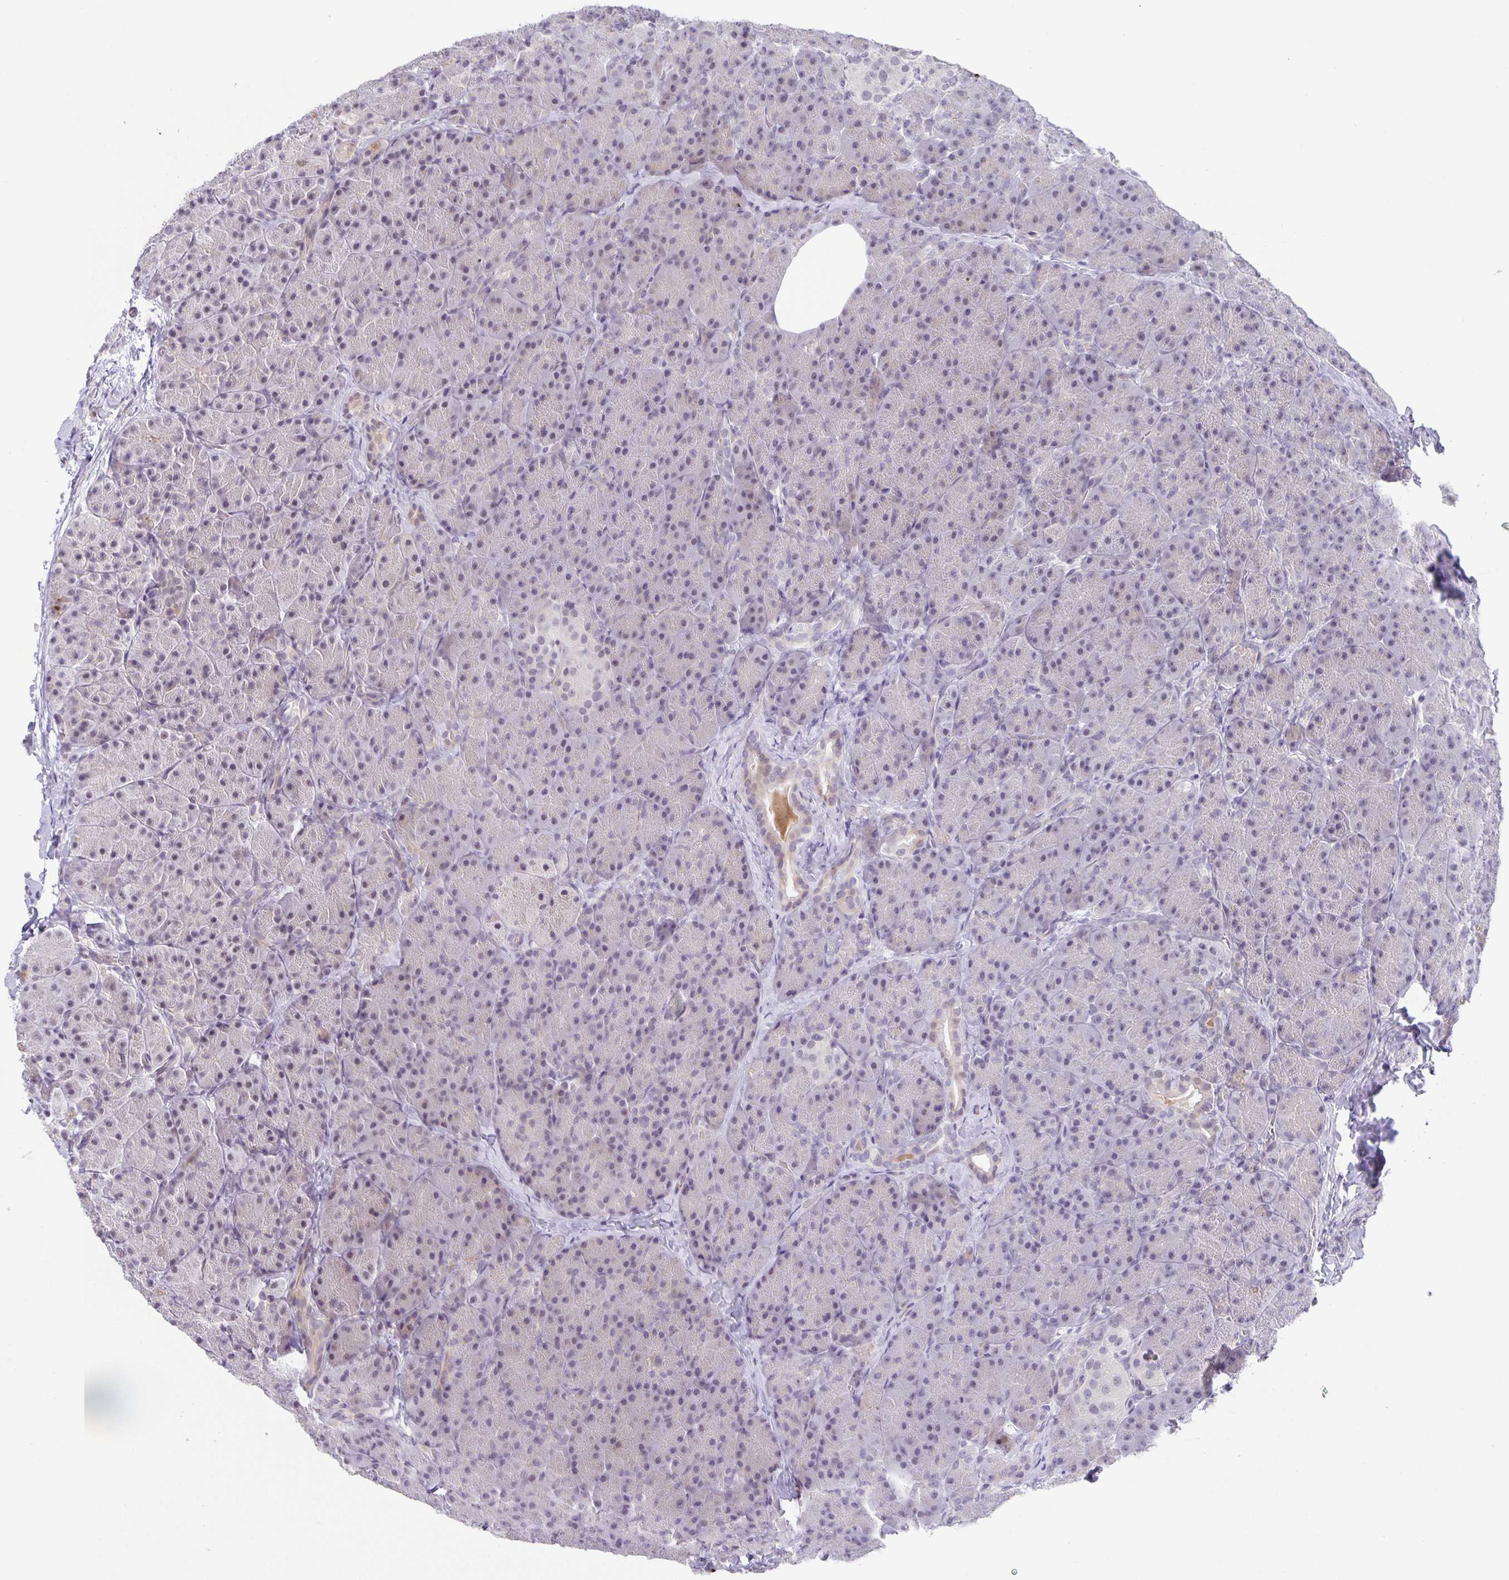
{"staining": {"intensity": "weak", "quantity": "<25%", "location": "nuclear"}, "tissue": "pancreas", "cell_type": "Exocrine glandular cells", "image_type": "normal", "snomed": [{"axis": "morphology", "description": "Normal tissue, NOS"}, {"axis": "topography", "description": "Pancreas"}], "caption": "DAB (3,3'-diaminobenzidine) immunohistochemical staining of unremarkable pancreas reveals no significant expression in exocrine glandular cells. The staining is performed using DAB brown chromogen with nuclei counter-stained in using hematoxylin.", "gene": "PHRF1", "patient": {"sex": "male", "age": 57}}